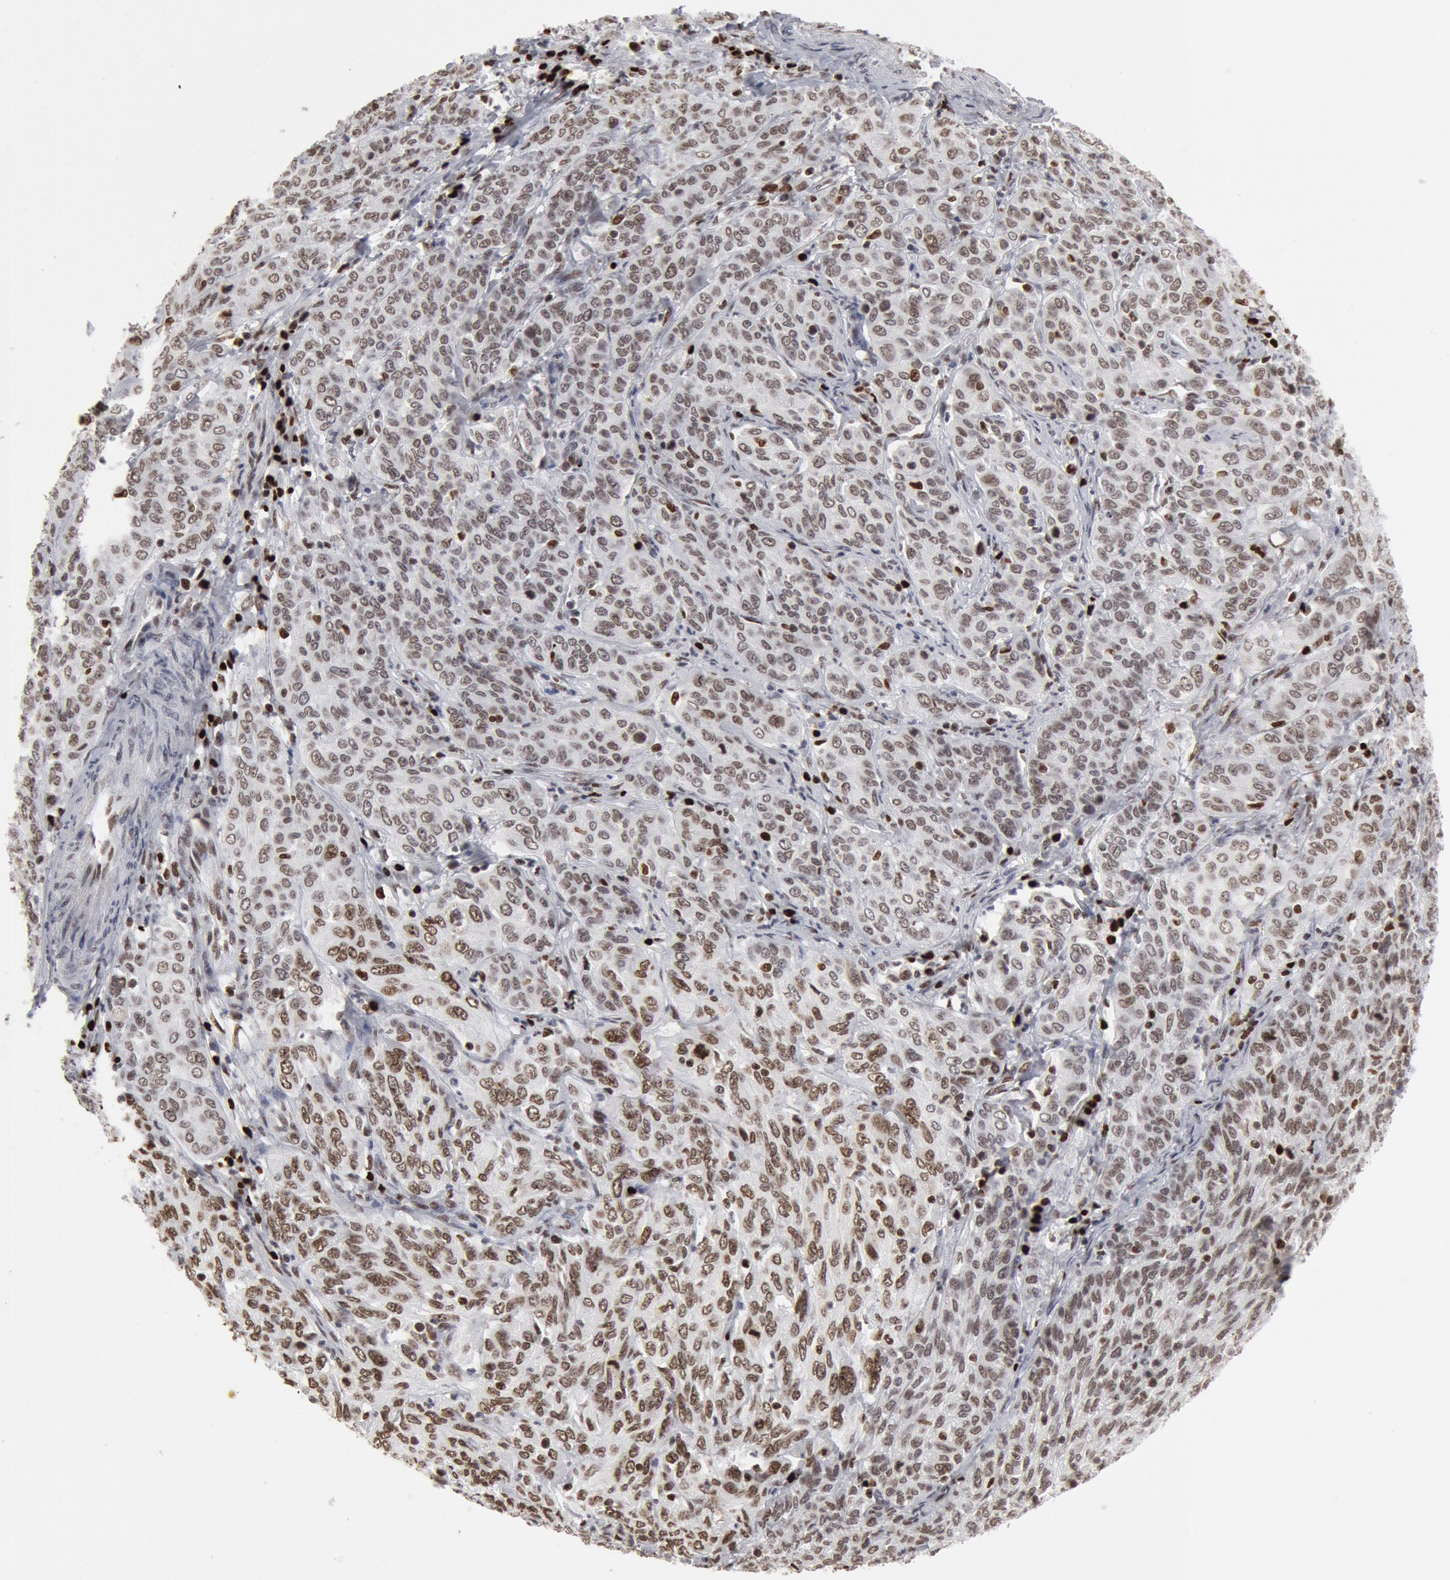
{"staining": {"intensity": "moderate", "quantity": ">75%", "location": "nuclear"}, "tissue": "cervical cancer", "cell_type": "Tumor cells", "image_type": "cancer", "snomed": [{"axis": "morphology", "description": "Squamous cell carcinoma, NOS"}, {"axis": "topography", "description": "Cervix"}], "caption": "Brown immunohistochemical staining in human squamous cell carcinoma (cervical) reveals moderate nuclear expression in approximately >75% of tumor cells. (DAB IHC with brightfield microscopy, high magnification).", "gene": "SUB1", "patient": {"sex": "female", "age": 38}}